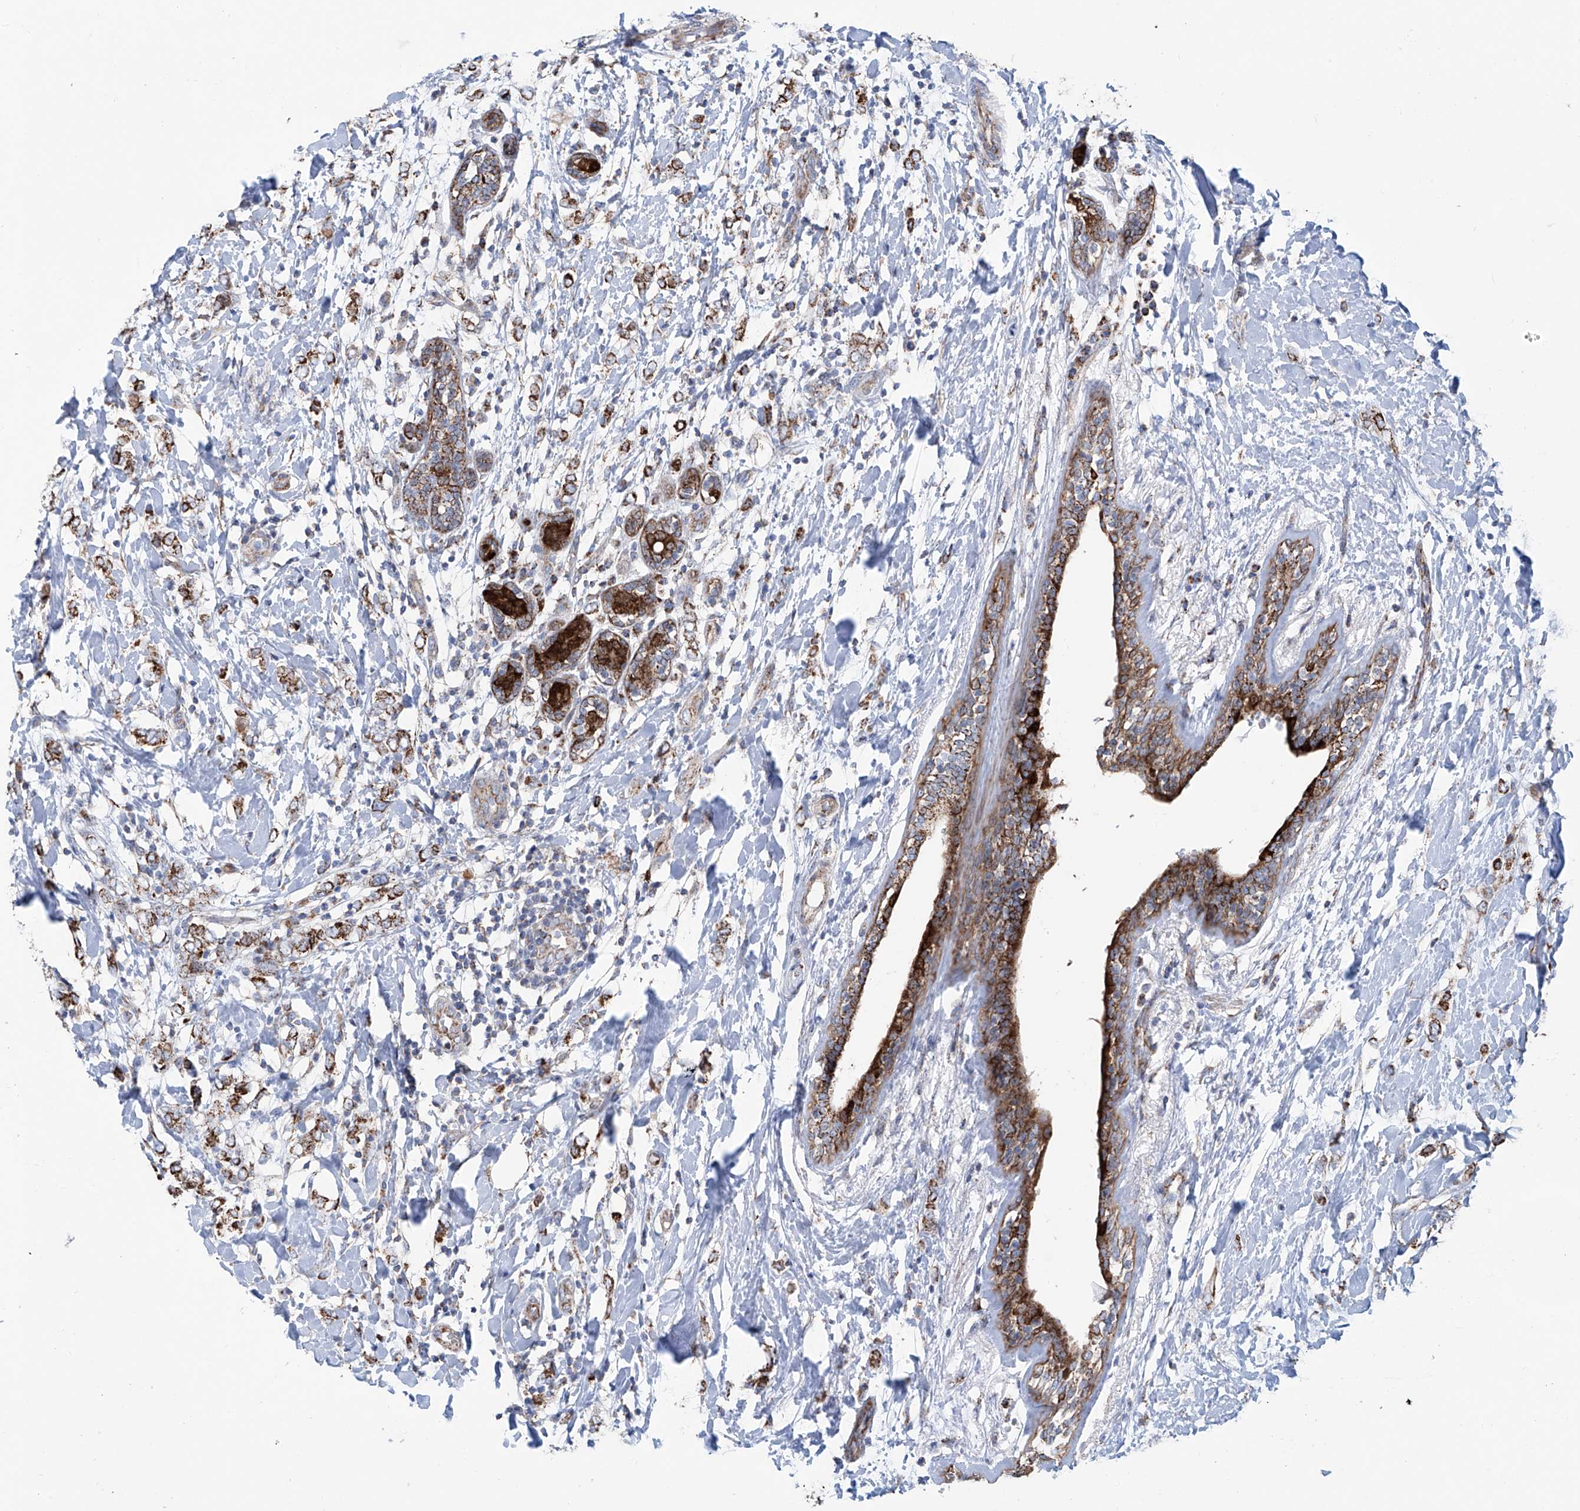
{"staining": {"intensity": "strong", "quantity": ">75%", "location": "cytoplasmic/membranous"}, "tissue": "breast cancer", "cell_type": "Tumor cells", "image_type": "cancer", "snomed": [{"axis": "morphology", "description": "Normal tissue, NOS"}, {"axis": "morphology", "description": "Lobular carcinoma"}, {"axis": "topography", "description": "Breast"}], "caption": "This image displays IHC staining of breast lobular carcinoma, with high strong cytoplasmic/membranous expression in about >75% of tumor cells.", "gene": "ALDH6A1", "patient": {"sex": "female", "age": 47}}